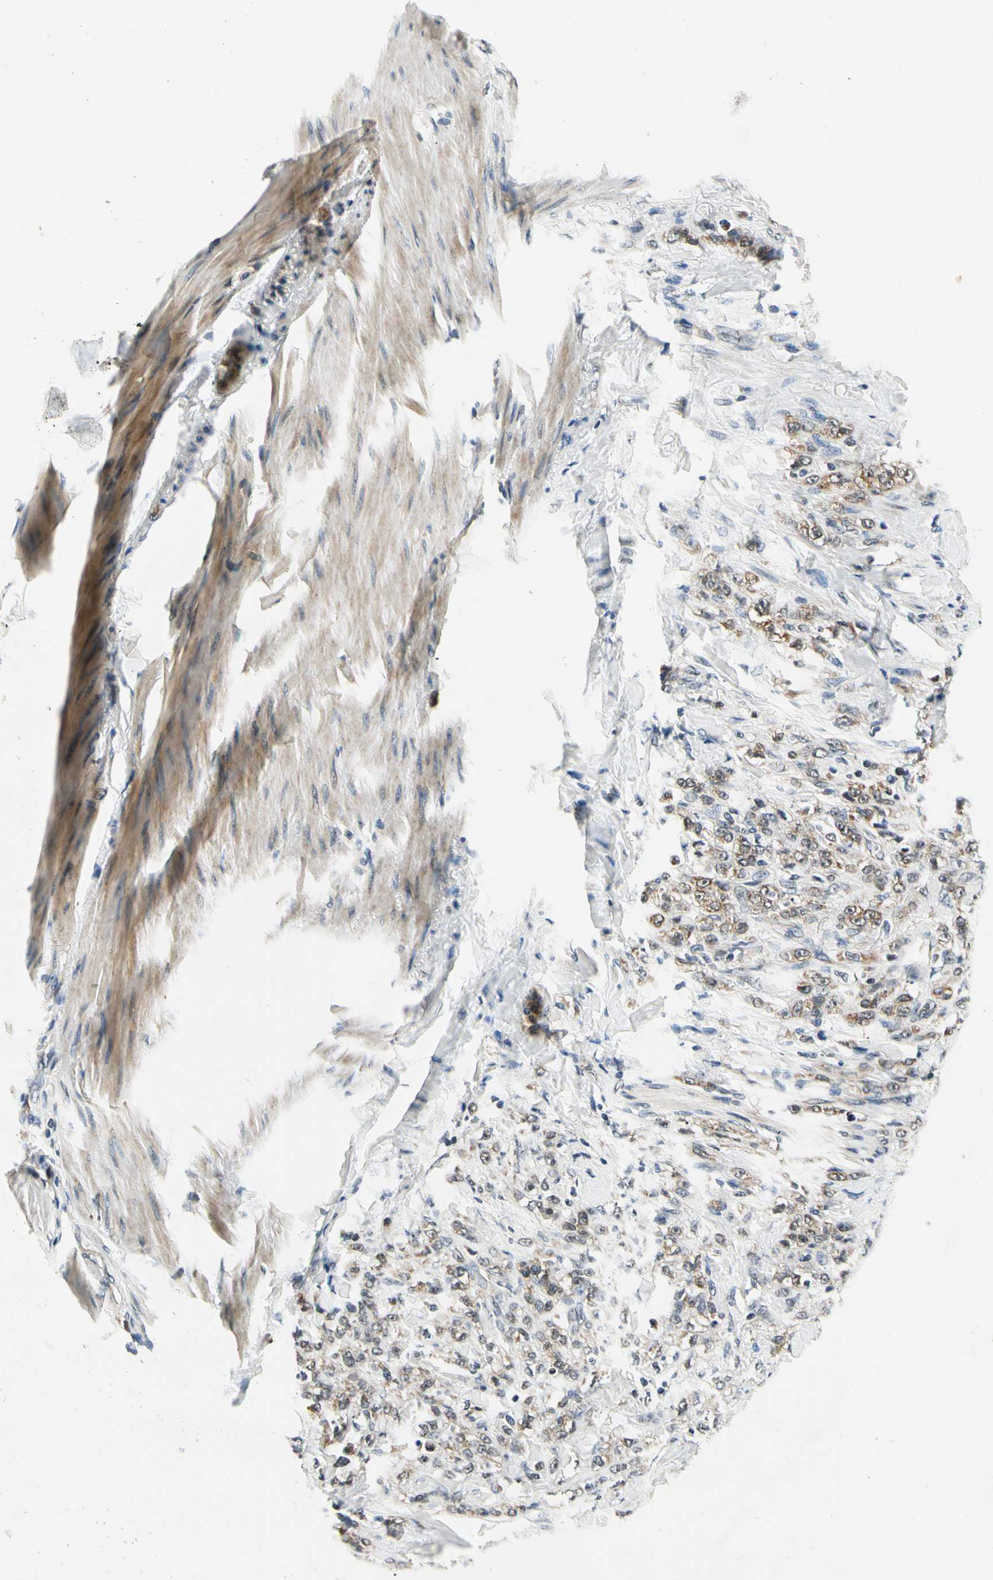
{"staining": {"intensity": "moderate", "quantity": "25%-75%", "location": "cytoplasmic/membranous"}, "tissue": "stomach cancer", "cell_type": "Tumor cells", "image_type": "cancer", "snomed": [{"axis": "morphology", "description": "Adenocarcinoma, NOS"}, {"axis": "topography", "description": "Stomach"}], "caption": "Moderate cytoplasmic/membranous staining is present in approximately 25%-75% of tumor cells in stomach adenocarcinoma. The protein is stained brown, and the nuclei are stained in blue (DAB IHC with brightfield microscopy, high magnification).", "gene": "PDK2", "patient": {"sex": "male", "age": 82}}